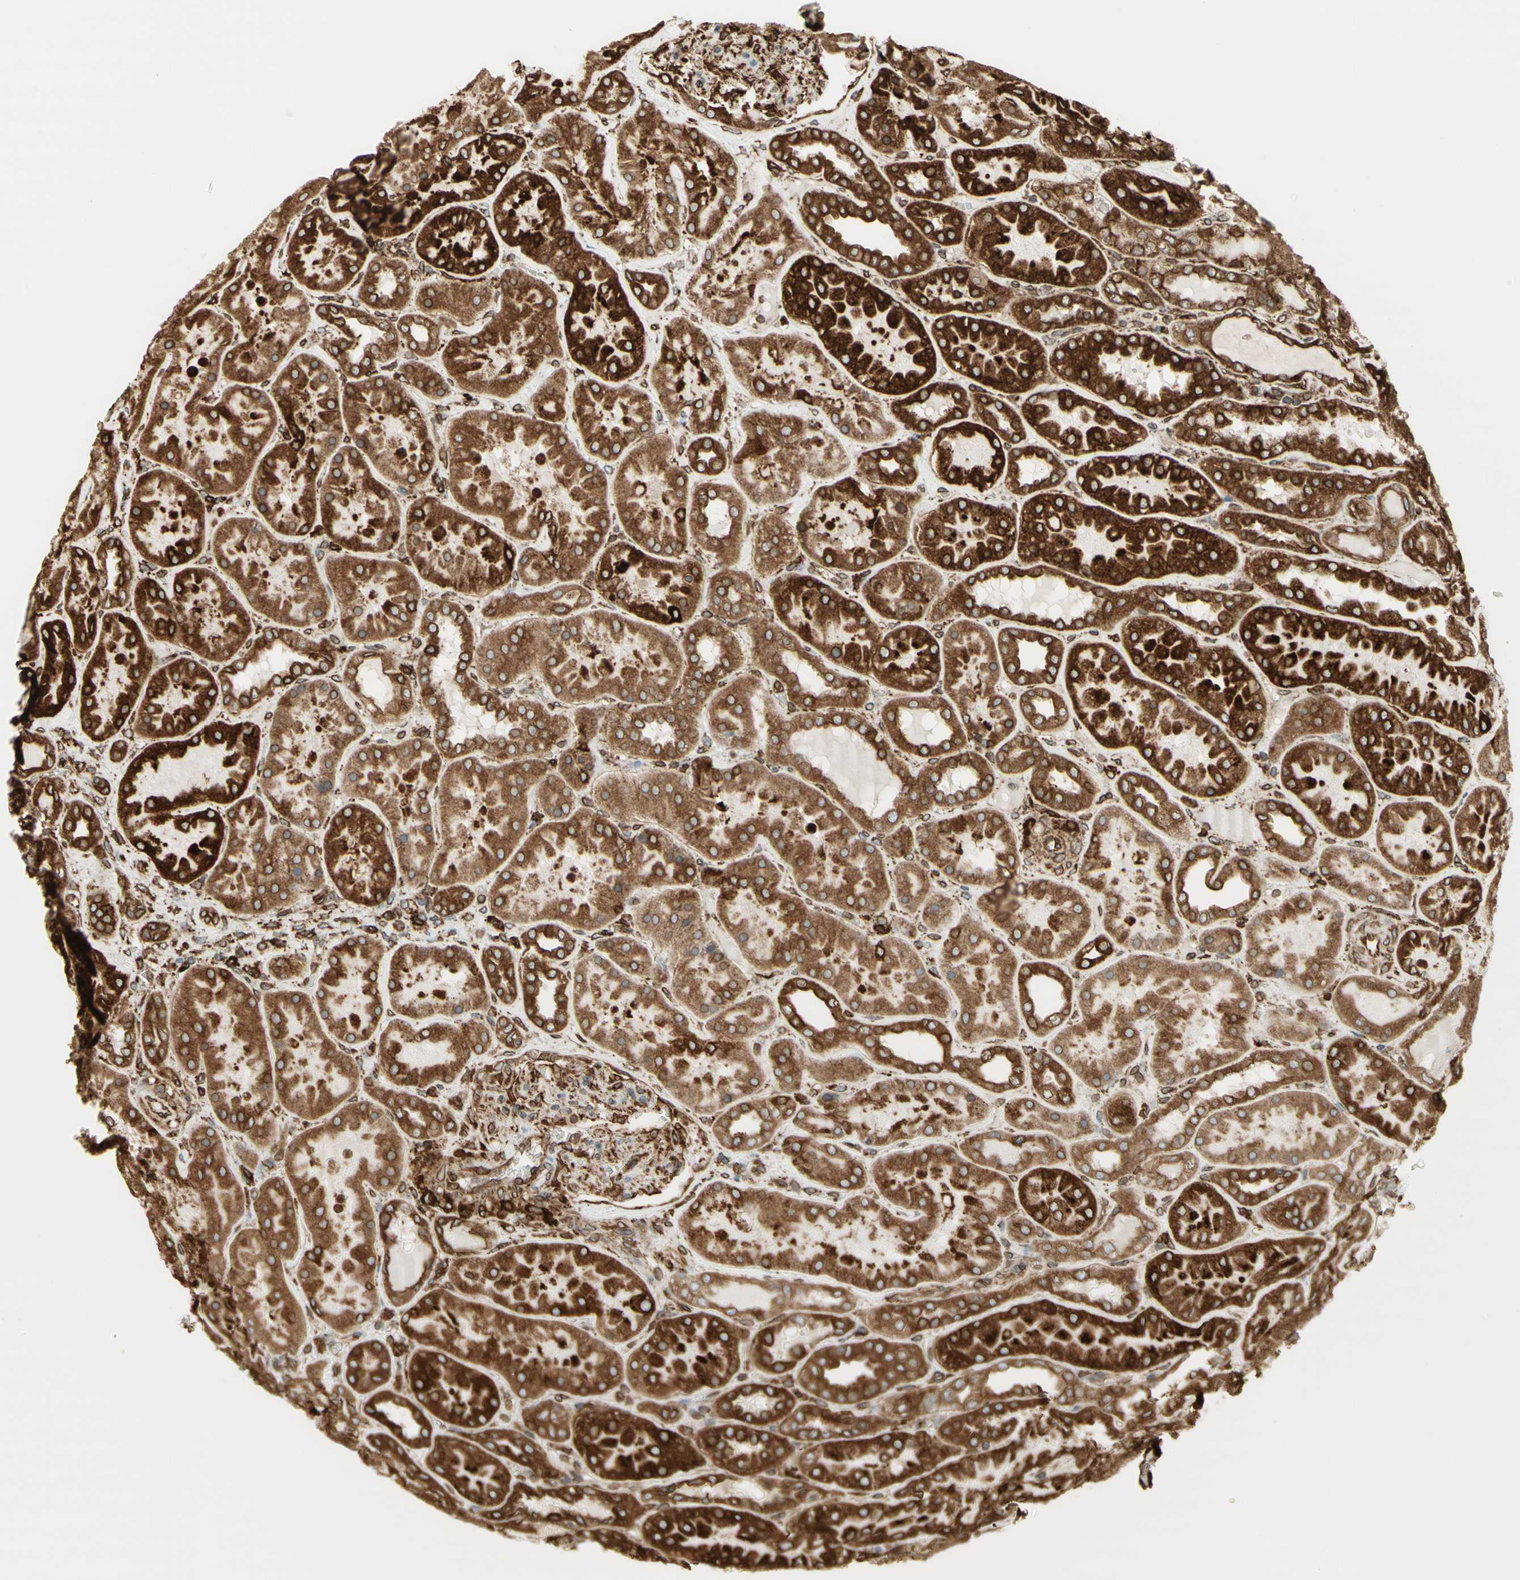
{"staining": {"intensity": "moderate", "quantity": "25%-75%", "location": "cytoplasmic/membranous"}, "tissue": "kidney", "cell_type": "Cells in glomeruli", "image_type": "normal", "snomed": [{"axis": "morphology", "description": "Normal tissue, NOS"}, {"axis": "topography", "description": "Kidney"}], "caption": "High-power microscopy captured an immunohistochemistry histopathology image of normal kidney, revealing moderate cytoplasmic/membranous expression in approximately 25%-75% of cells in glomeruli.", "gene": "CANX", "patient": {"sex": "female", "age": 56}}